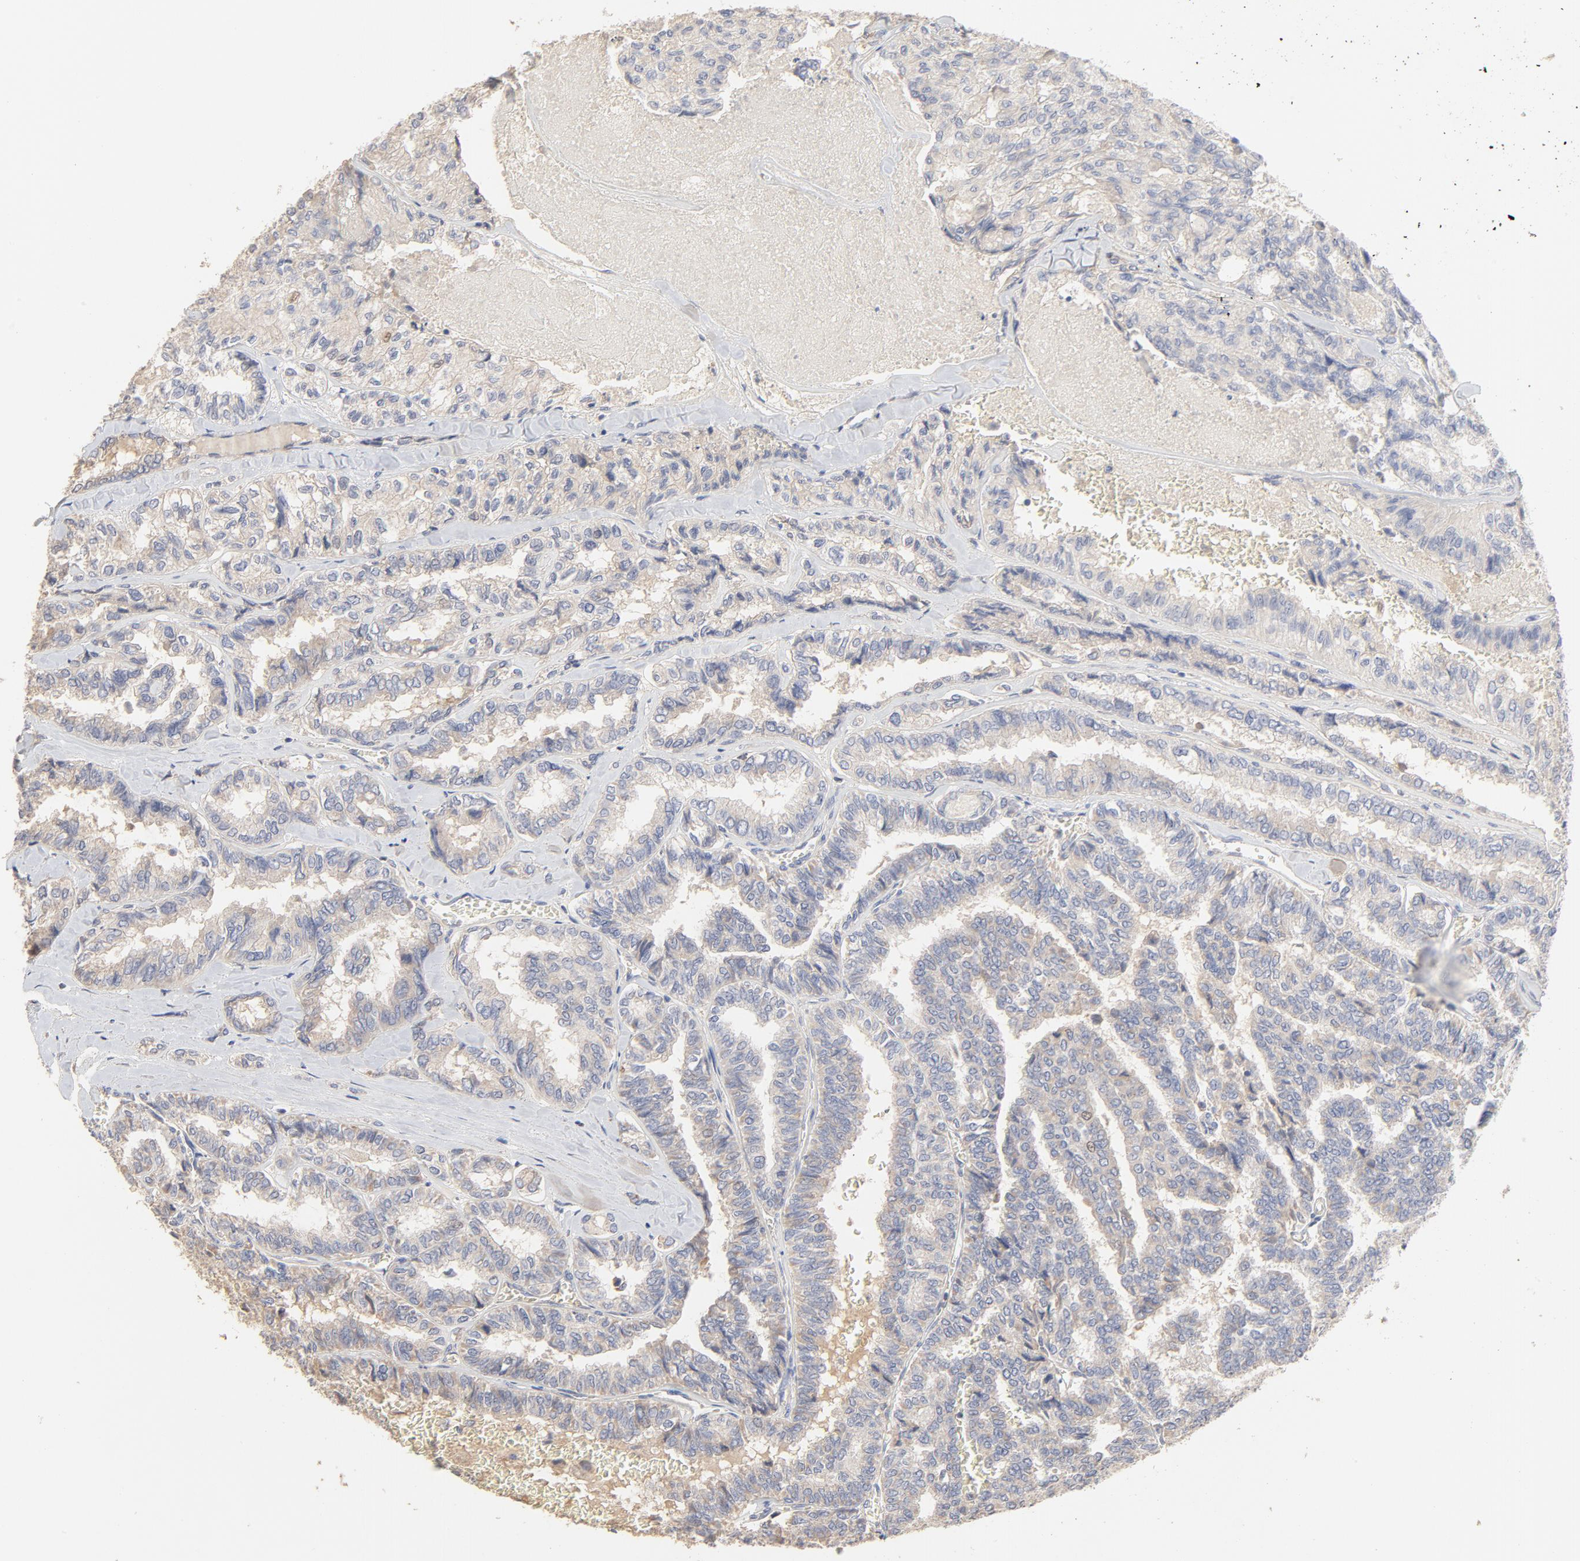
{"staining": {"intensity": "negative", "quantity": "none", "location": "none"}, "tissue": "thyroid cancer", "cell_type": "Tumor cells", "image_type": "cancer", "snomed": [{"axis": "morphology", "description": "Papillary adenocarcinoma, NOS"}, {"axis": "topography", "description": "Thyroid gland"}], "caption": "DAB (3,3'-diaminobenzidine) immunohistochemical staining of human thyroid papillary adenocarcinoma displays no significant expression in tumor cells.", "gene": "FCGBP", "patient": {"sex": "female", "age": 35}}